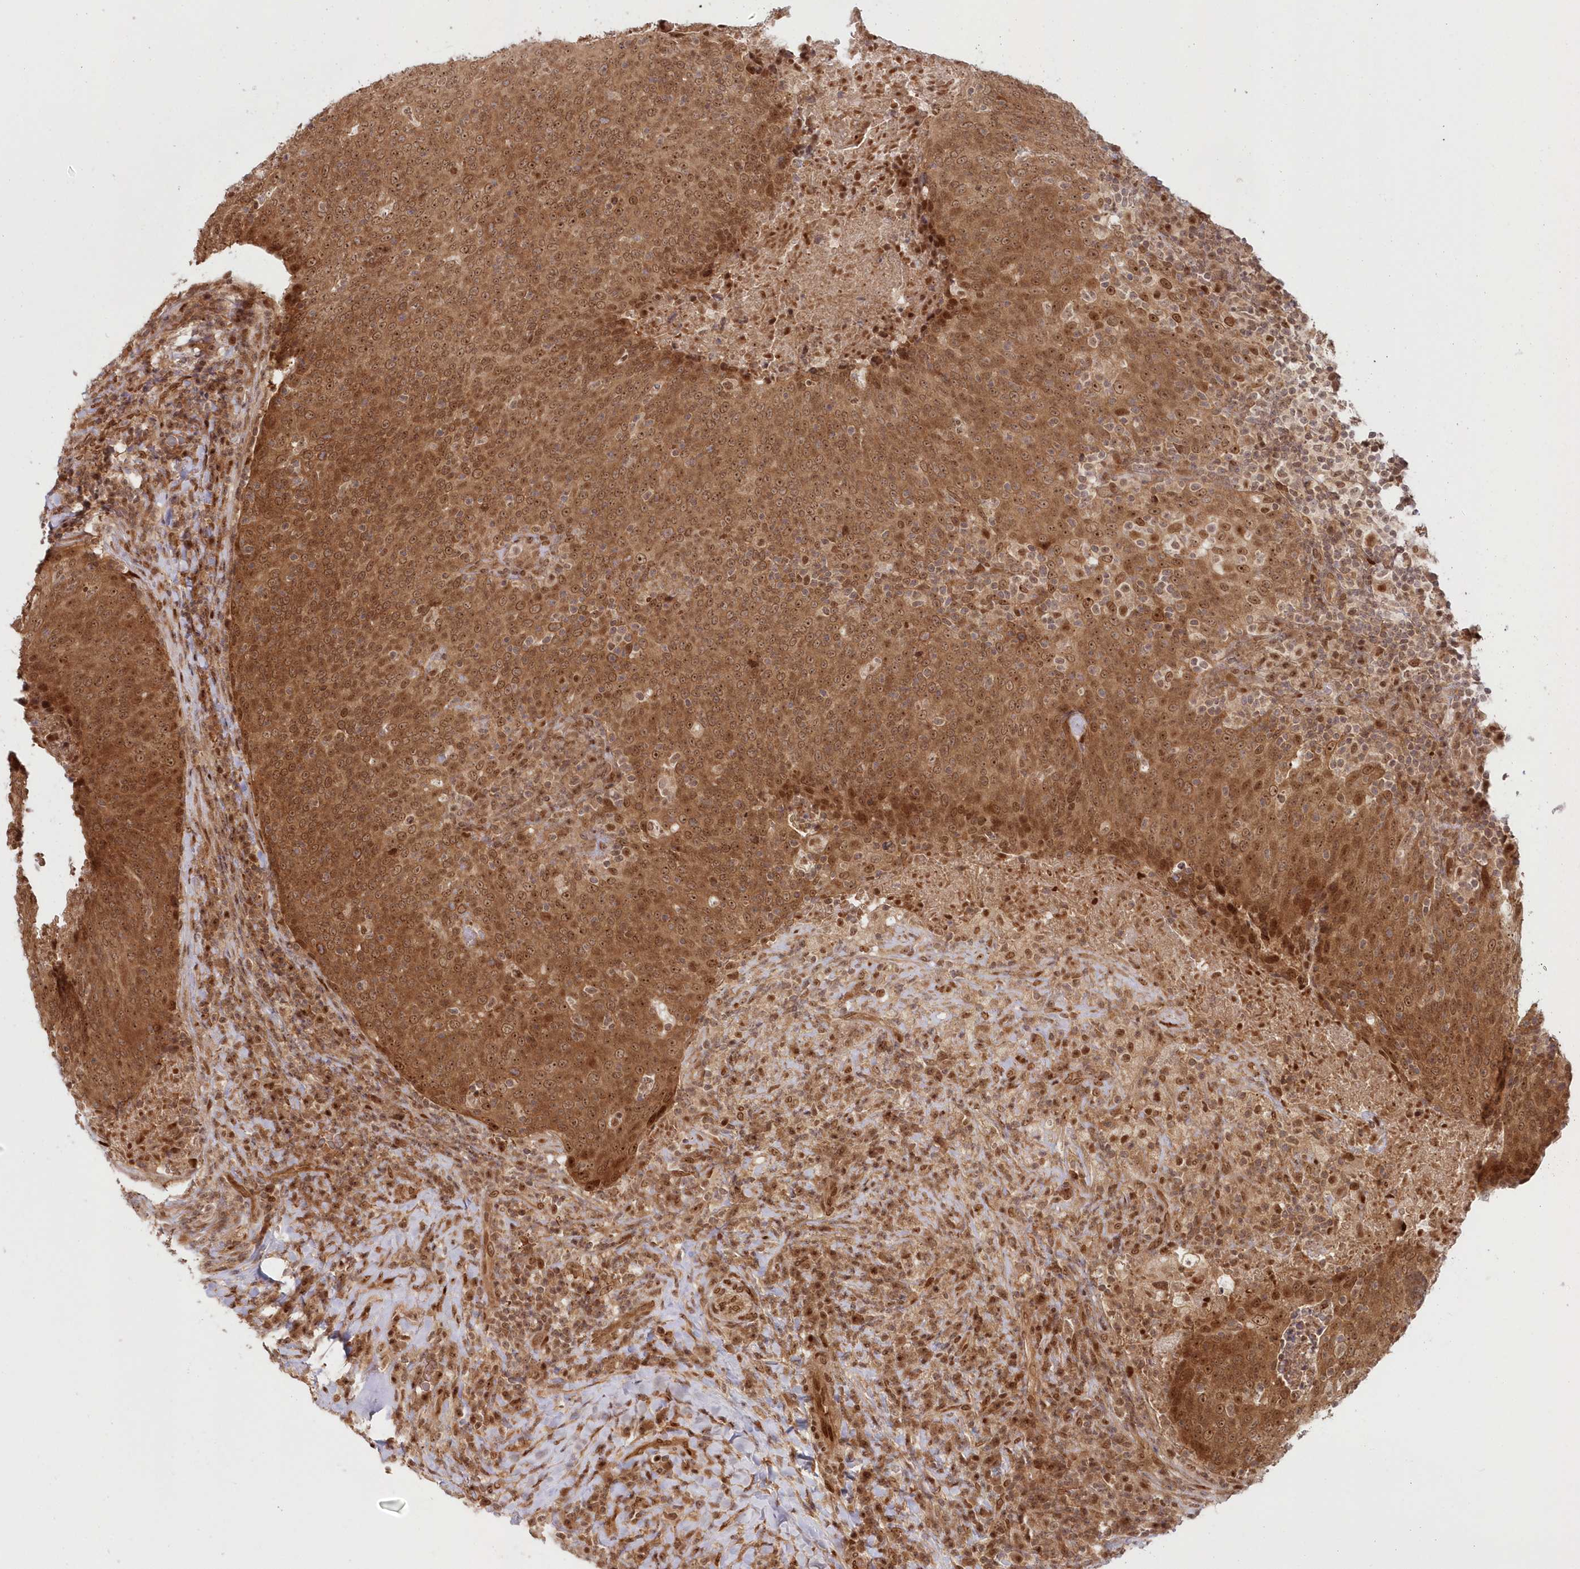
{"staining": {"intensity": "moderate", "quantity": ">75%", "location": "cytoplasmic/membranous,nuclear"}, "tissue": "head and neck cancer", "cell_type": "Tumor cells", "image_type": "cancer", "snomed": [{"axis": "morphology", "description": "Squamous cell carcinoma, NOS"}, {"axis": "morphology", "description": "Squamous cell carcinoma, metastatic, NOS"}, {"axis": "topography", "description": "Lymph node"}, {"axis": "topography", "description": "Head-Neck"}], "caption": "Head and neck squamous cell carcinoma tissue displays moderate cytoplasmic/membranous and nuclear positivity in about >75% of tumor cells, visualized by immunohistochemistry.", "gene": "TOGARAM2", "patient": {"sex": "male", "age": 62}}